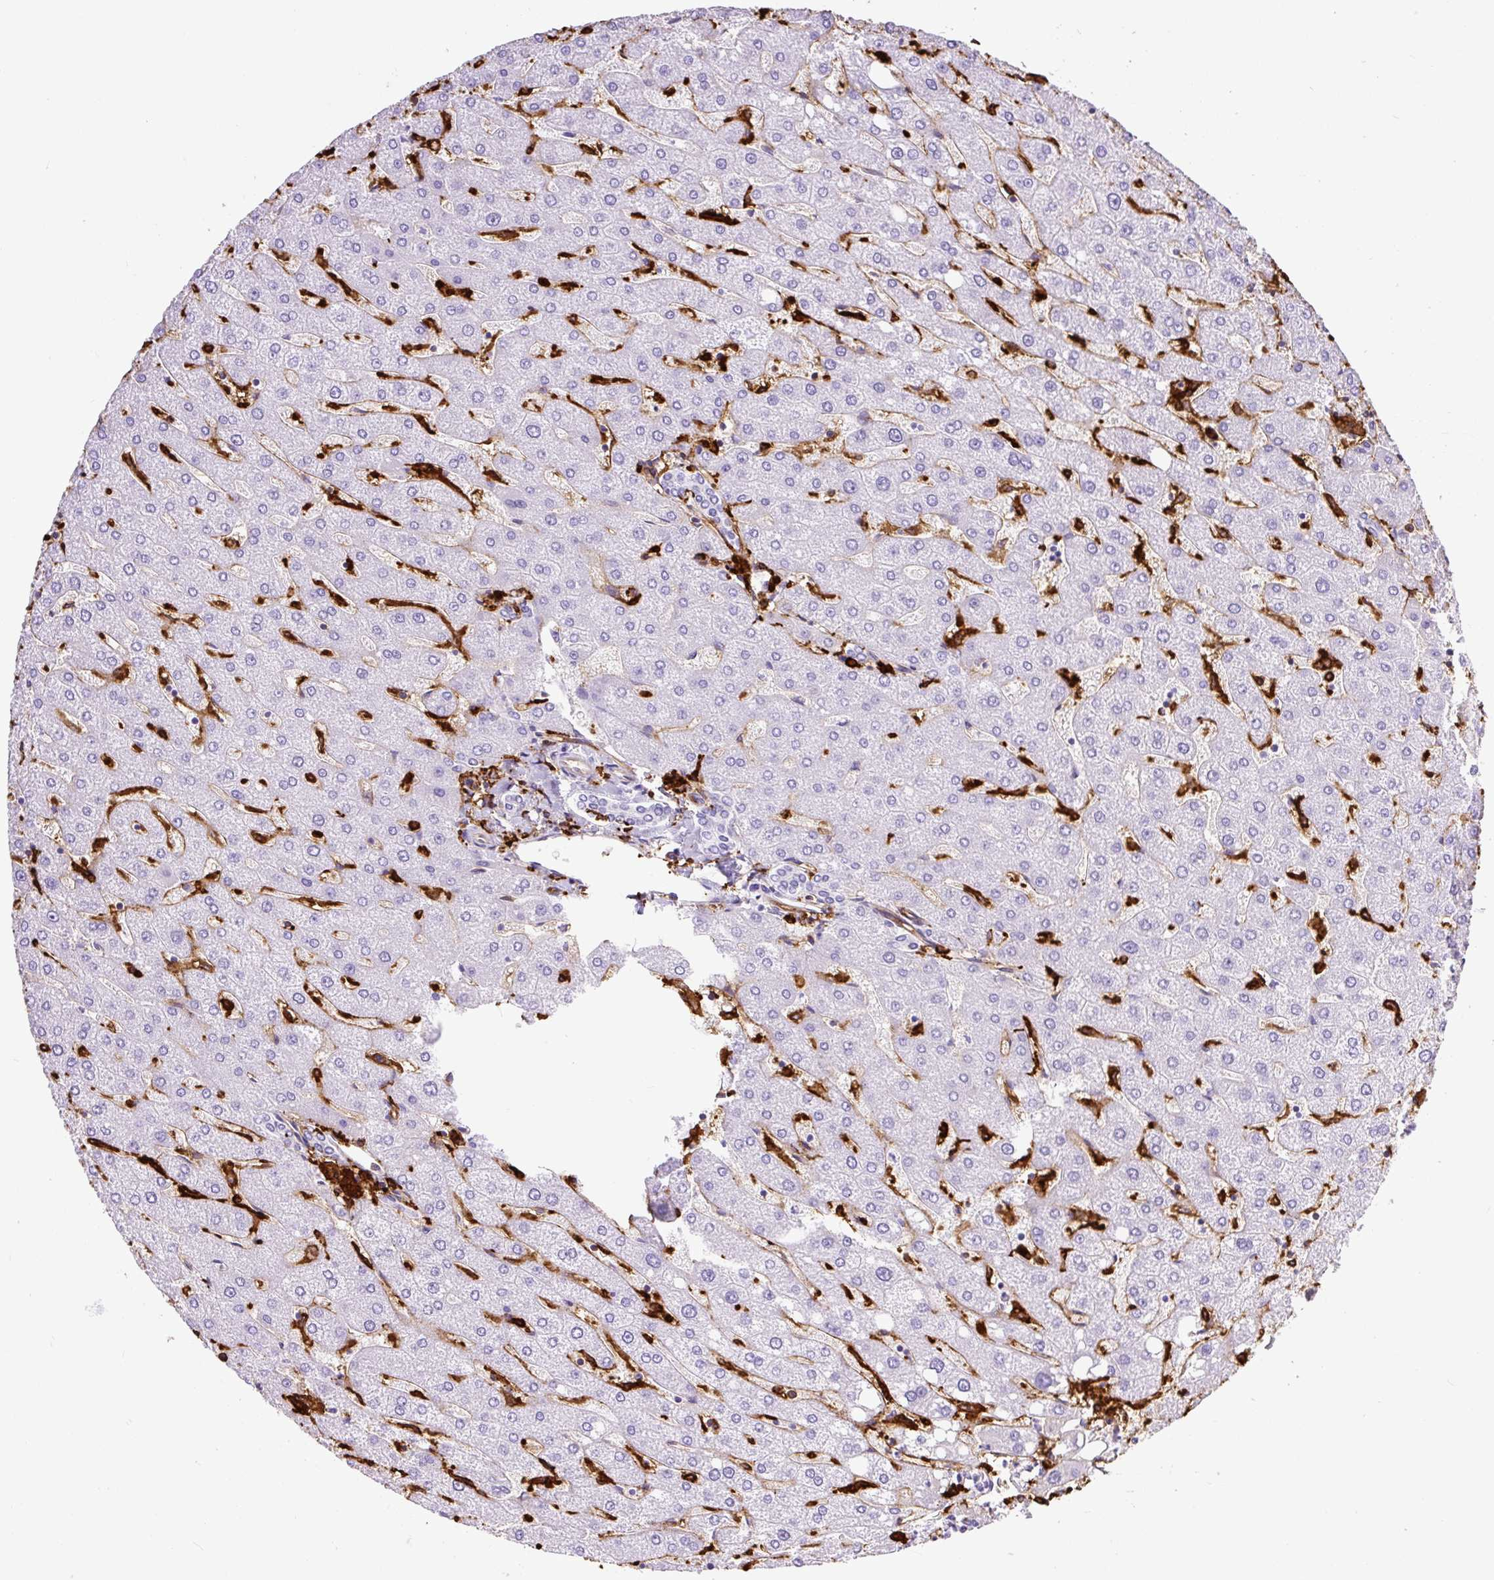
{"staining": {"intensity": "negative", "quantity": "none", "location": "none"}, "tissue": "liver", "cell_type": "Cholangiocytes", "image_type": "normal", "snomed": [{"axis": "morphology", "description": "Normal tissue, NOS"}, {"axis": "topography", "description": "Liver"}], "caption": "Cholangiocytes are negative for protein expression in normal human liver. (Immunohistochemistry, brightfield microscopy, high magnification).", "gene": "HLA", "patient": {"sex": "male", "age": 67}}